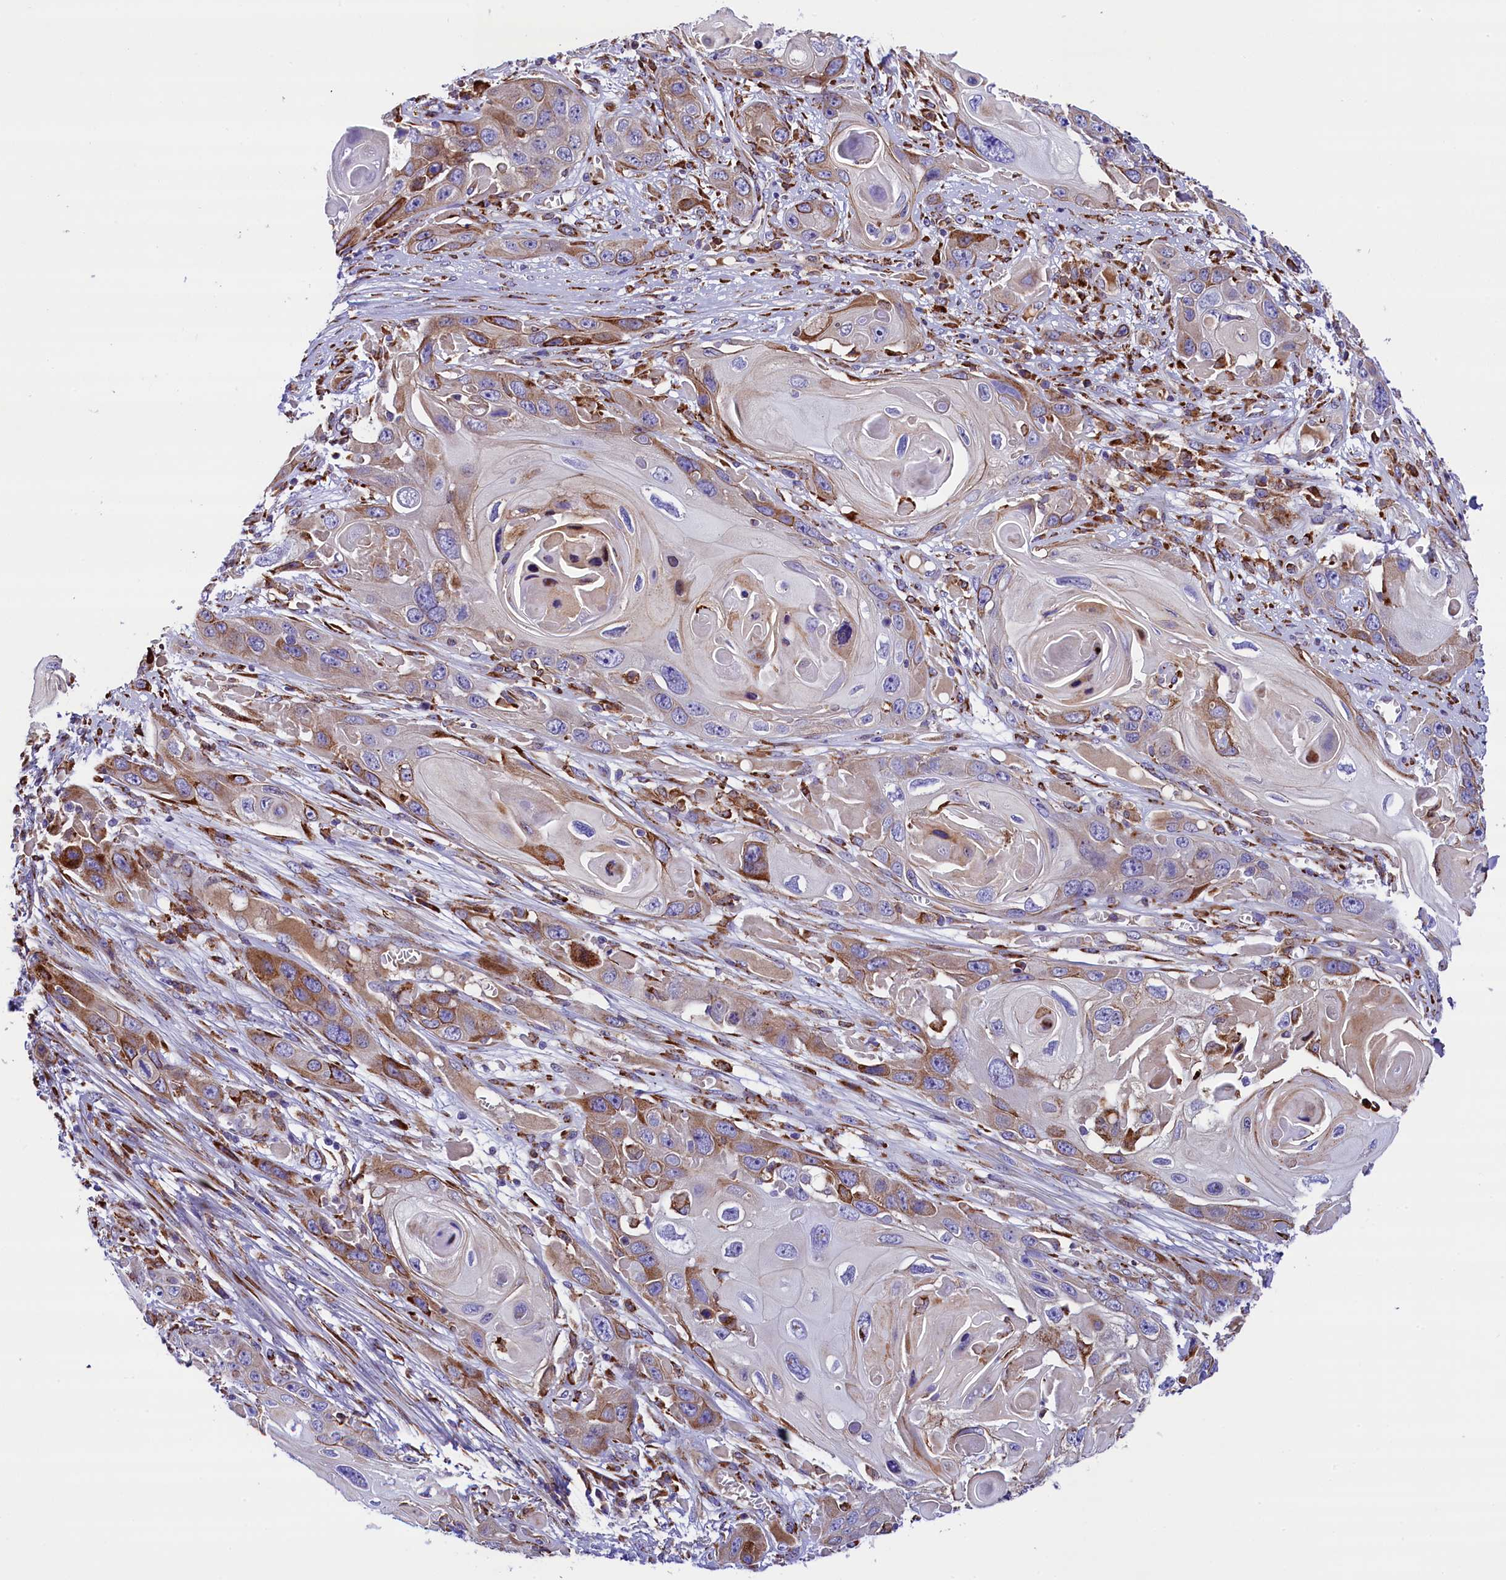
{"staining": {"intensity": "moderate", "quantity": "<25%", "location": "cytoplasmic/membranous"}, "tissue": "skin cancer", "cell_type": "Tumor cells", "image_type": "cancer", "snomed": [{"axis": "morphology", "description": "Squamous cell carcinoma, NOS"}, {"axis": "topography", "description": "Skin"}], "caption": "An immunohistochemistry (IHC) histopathology image of neoplastic tissue is shown. Protein staining in brown labels moderate cytoplasmic/membranous positivity in skin squamous cell carcinoma within tumor cells.", "gene": "CMTR2", "patient": {"sex": "male", "age": 55}}